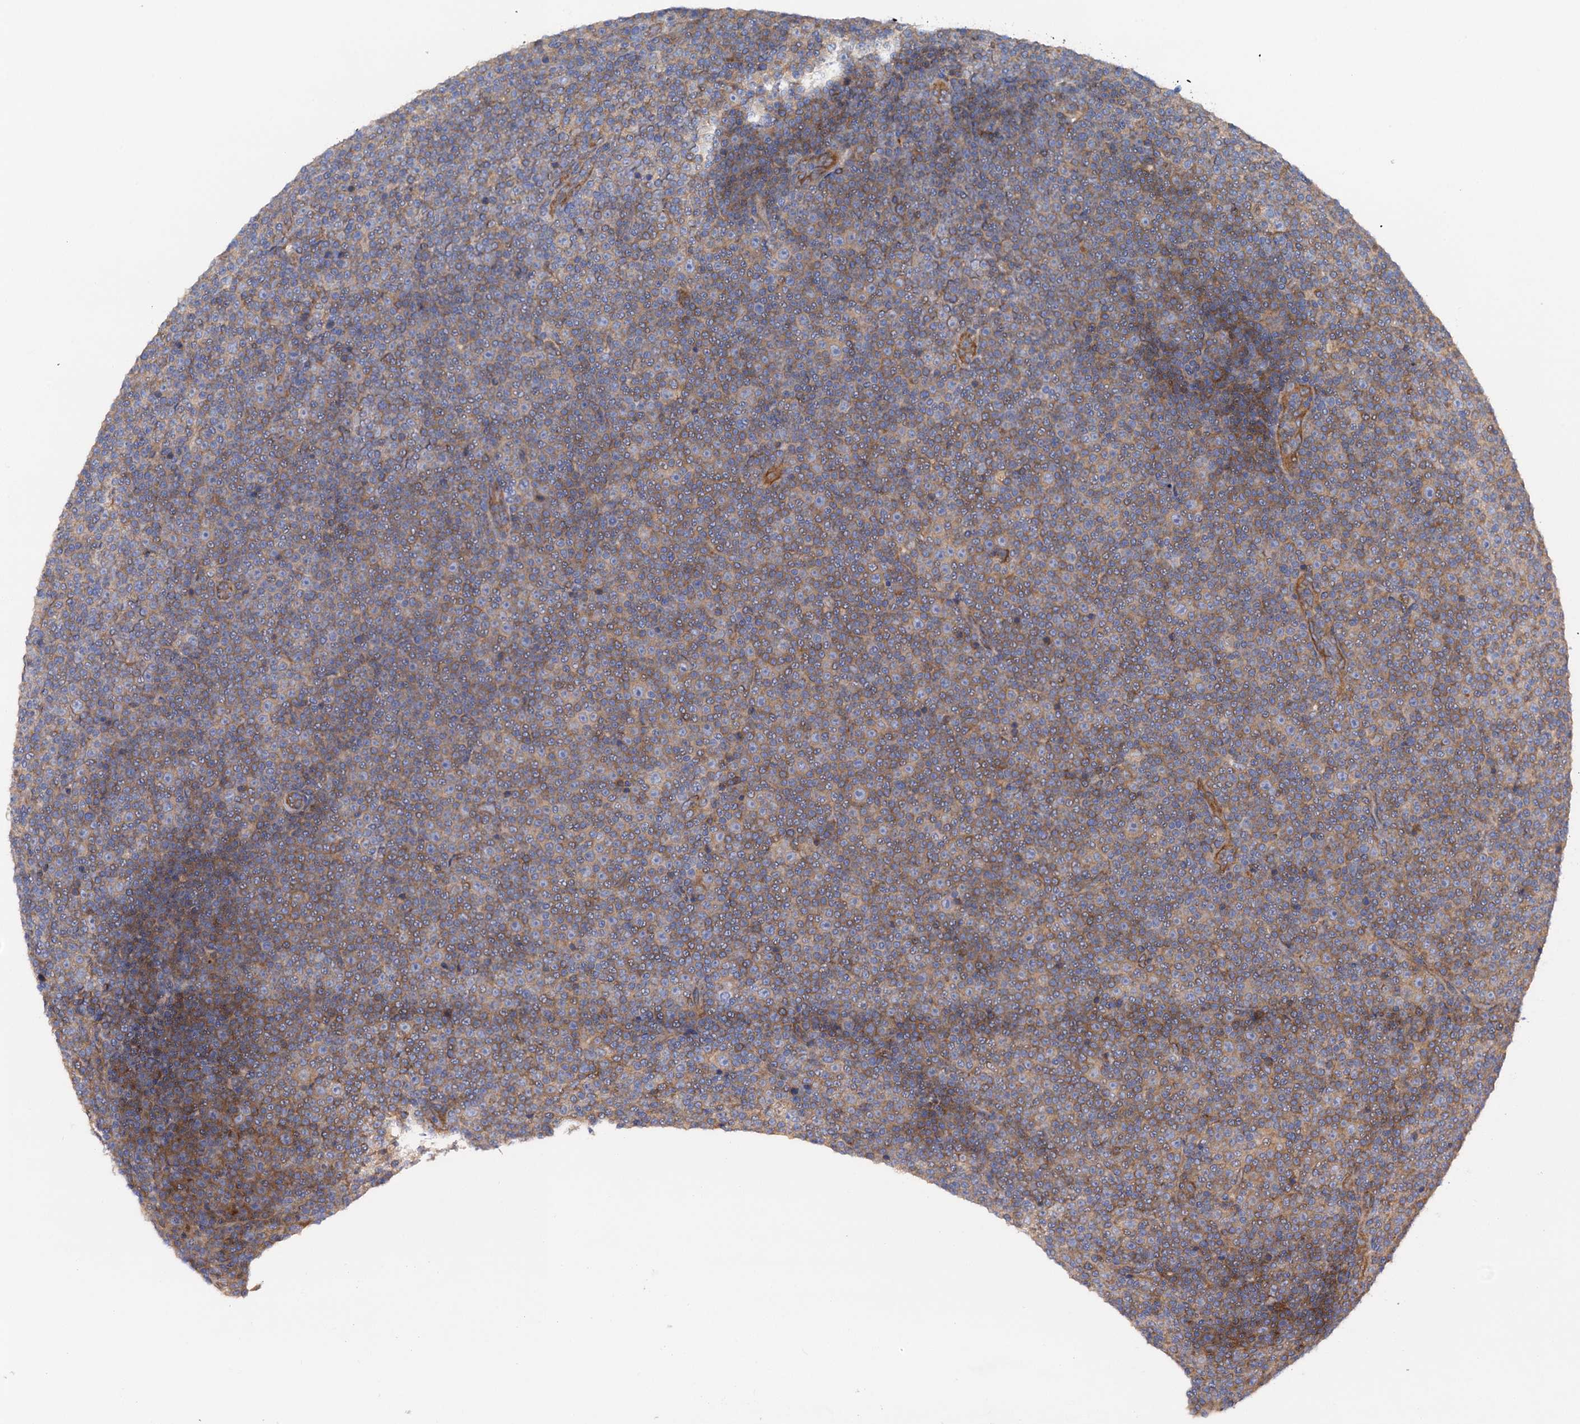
{"staining": {"intensity": "weak", "quantity": "<25%", "location": "cytoplasmic/membranous"}, "tissue": "lymphoma", "cell_type": "Tumor cells", "image_type": "cancer", "snomed": [{"axis": "morphology", "description": "Malignant lymphoma, non-Hodgkin's type, Low grade"}, {"axis": "topography", "description": "Lymph node"}], "caption": "DAB (3,3'-diaminobenzidine) immunohistochemical staining of lymphoma demonstrates no significant staining in tumor cells.", "gene": "MRPL48", "patient": {"sex": "female", "age": 67}}